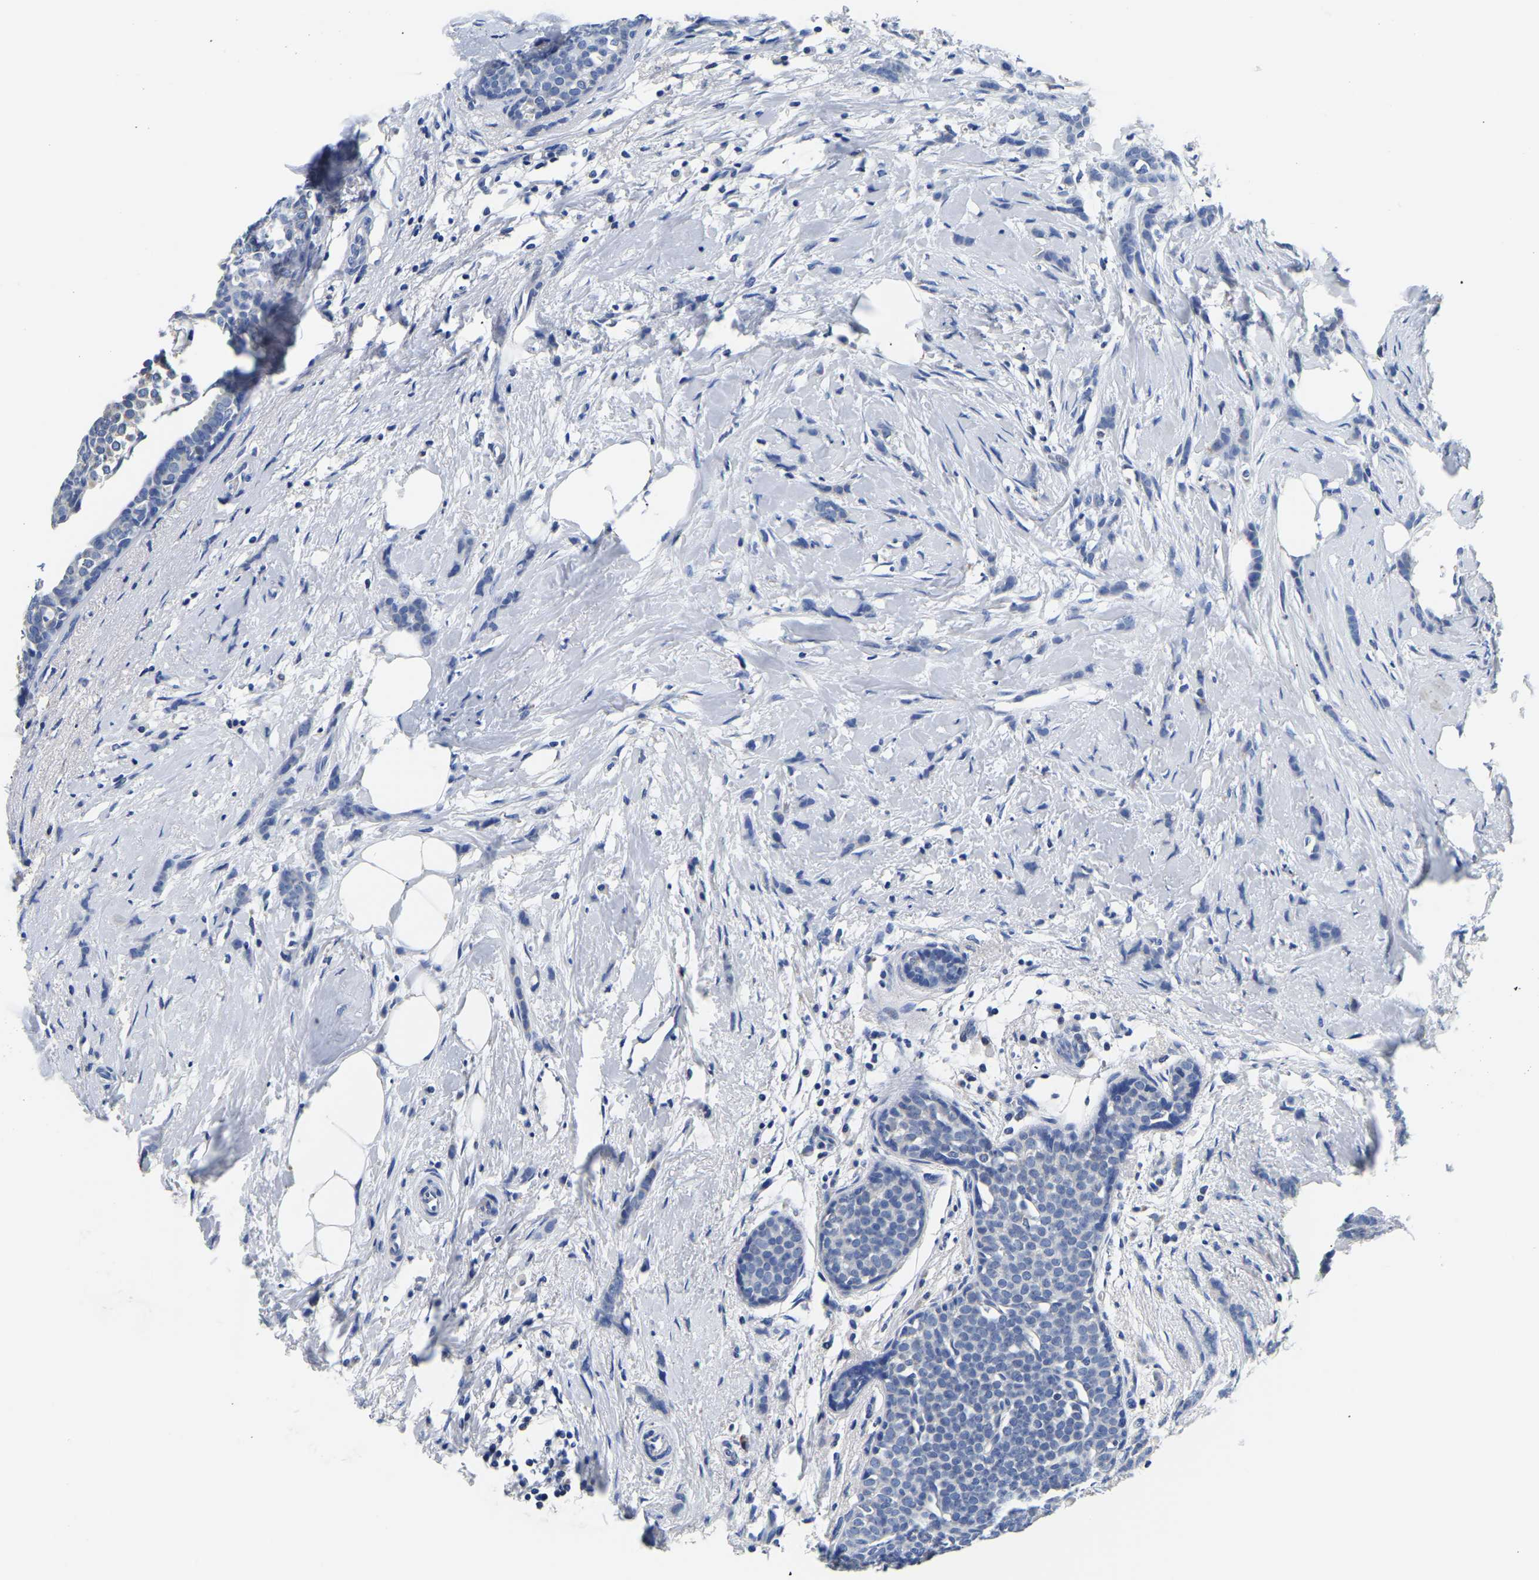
{"staining": {"intensity": "negative", "quantity": "none", "location": "none"}, "tissue": "breast cancer", "cell_type": "Tumor cells", "image_type": "cancer", "snomed": [{"axis": "morphology", "description": "Lobular carcinoma, in situ"}, {"axis": "morphology", "description": "Lobular carcinoma"}, {"axis": "topography", "description": "Breast"}], "caption": "Breast cancer (lobular carcinoma) was stained to show a protein in brown. There is no significant staining in tumor cells. Nuclei are stained in blue.", "gene": "PCK2", "patient": {"sex": "female", "age": 41}}